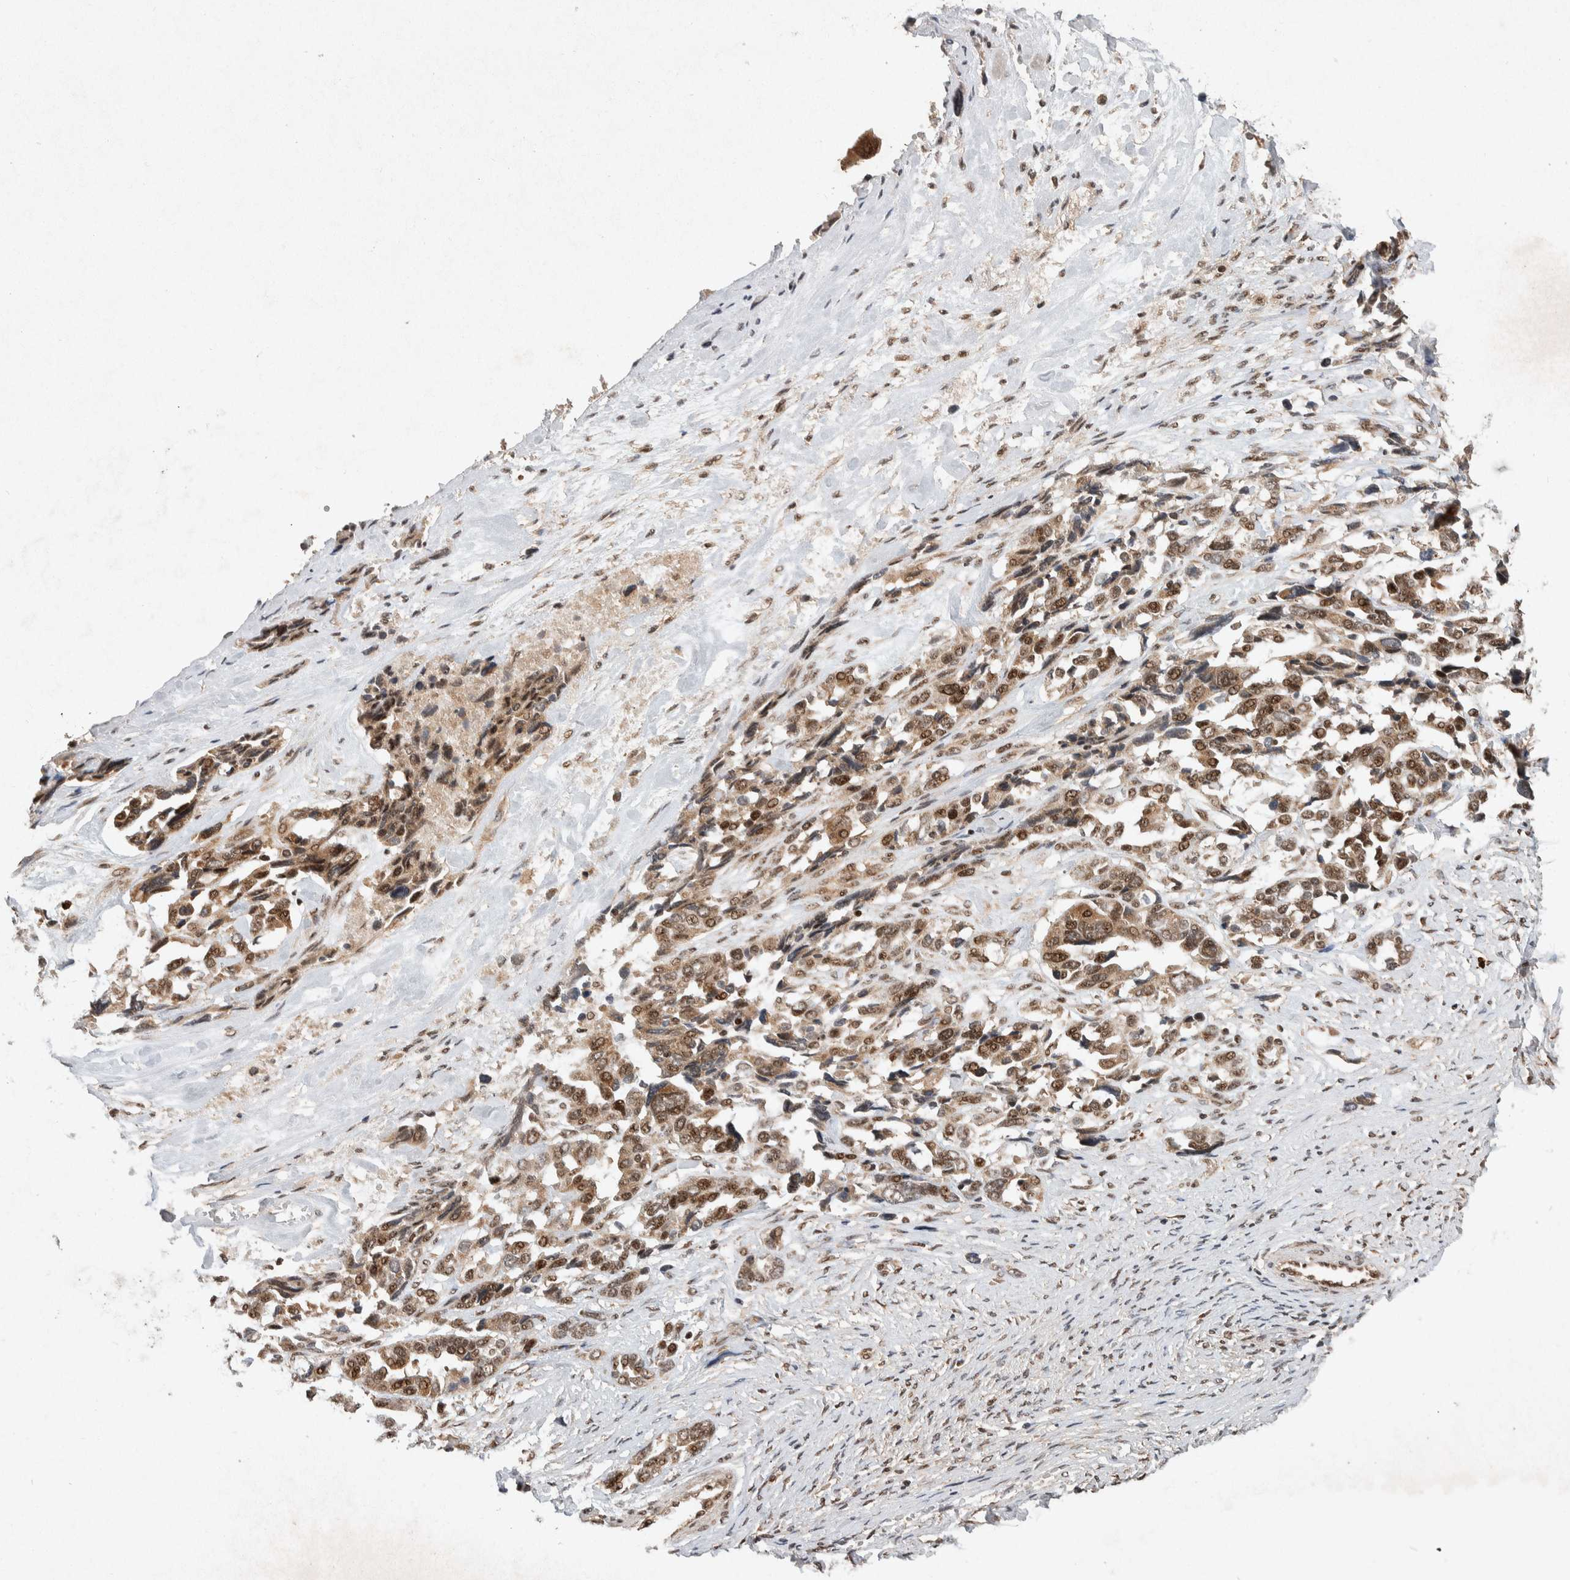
{"staining": {"intensity": "moderate", "quantity": ">75%", "location": "cytoplasmic/membranous,nuclear"}, "tissue": "ovarian cancer", "cell_type": "Tumor cells", "image_type": "cancer", "snomed": [{"axis": "morphology", "description": "Cystadenocarcinoma, serous, NOS"}, {"axis": "topography", "description": "Ovary"}], "caption": "Serous cystadenocarcinoma (ovarian) stained for a protein (brown) reveals moderate cytoplasmic/membranous and nuclear positive staining in approximately >75% of tumor cells.", "gene": "TOR1B", "patient": {"sex": "female", "age": 44}}